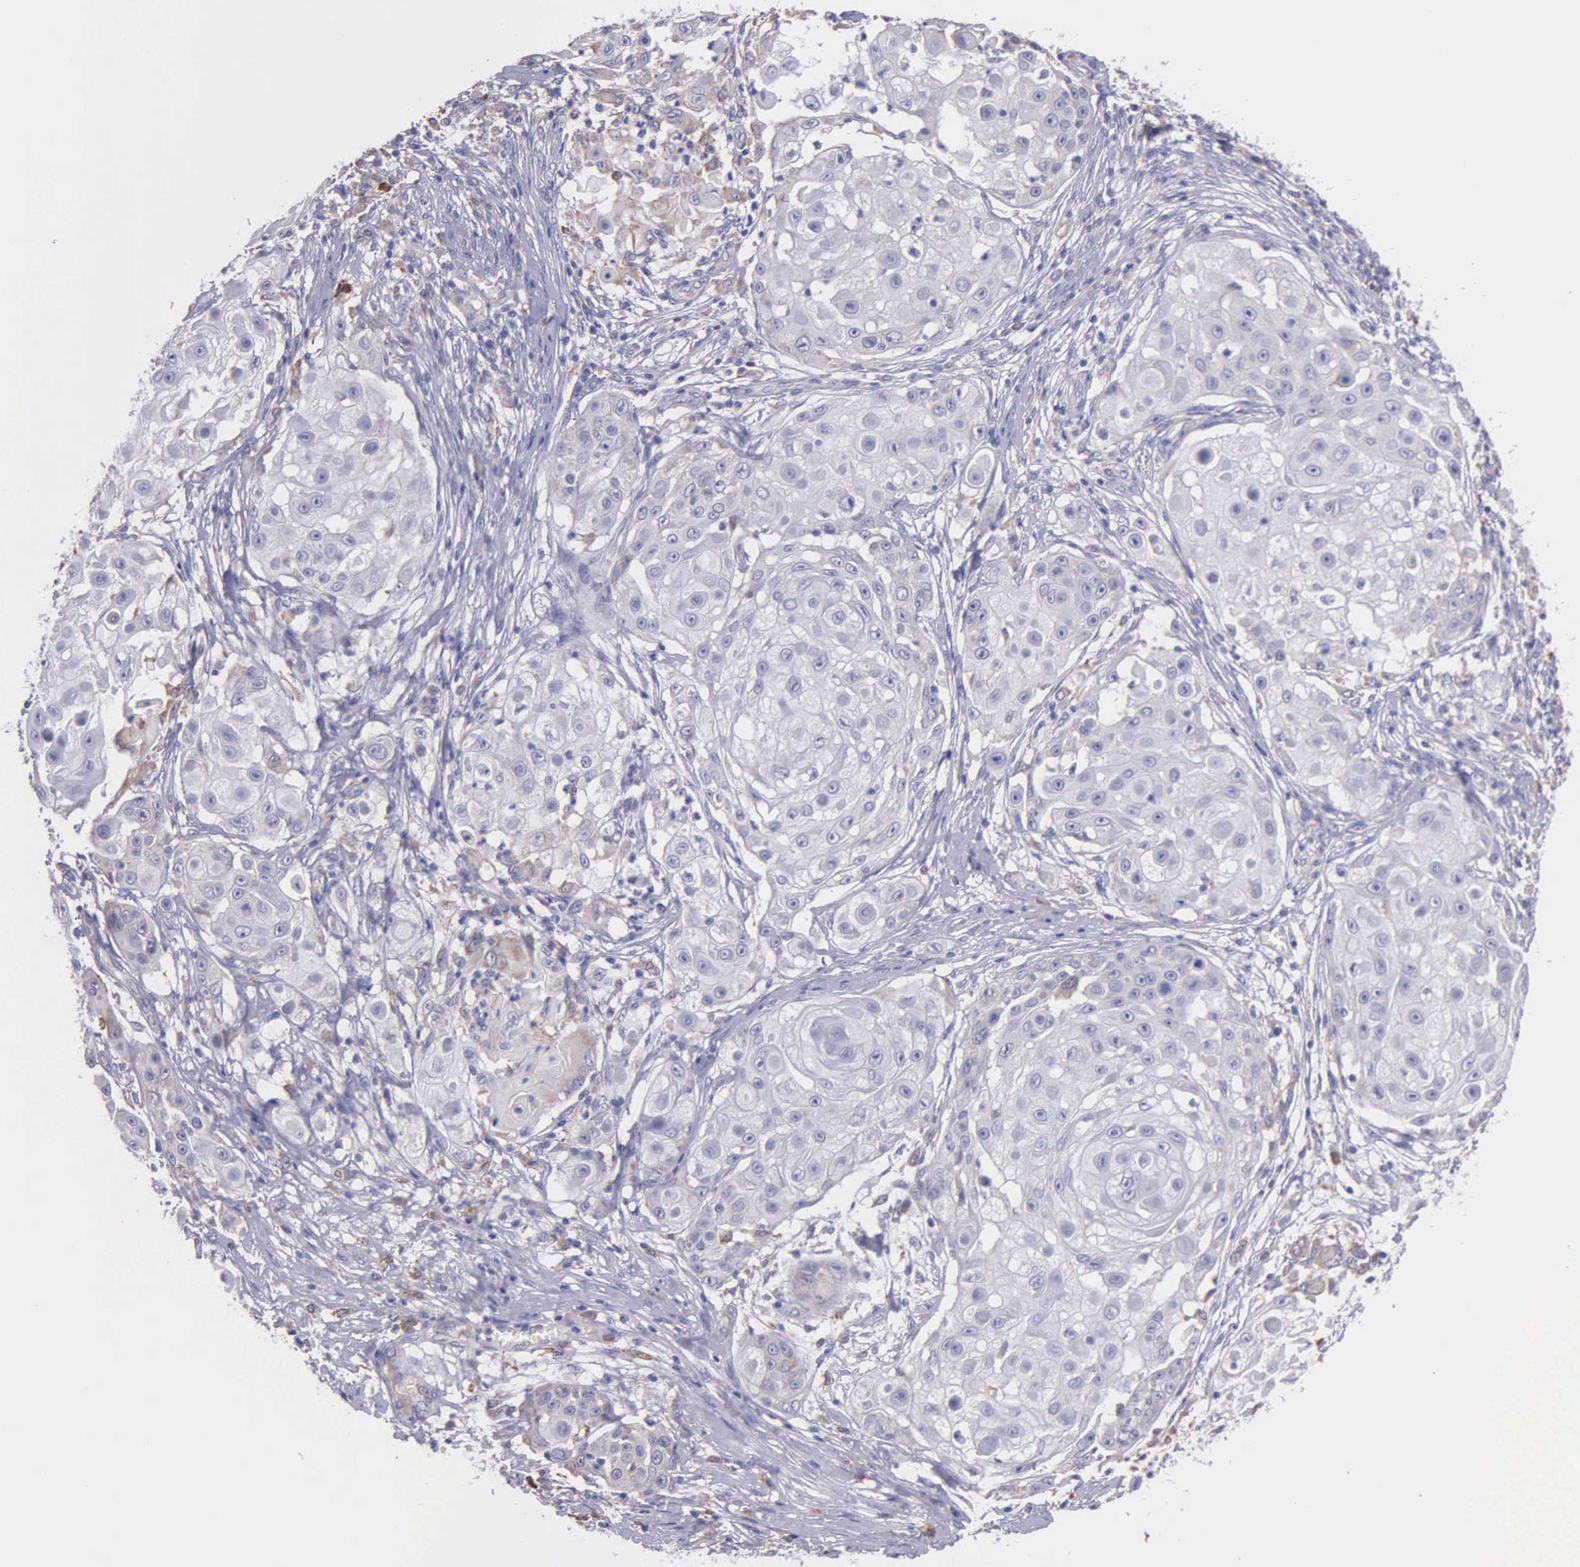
{"staining": {"intensity": "weak", "quantity": "<25%", "location": "cytoplasmic/membranous"}, "tissue": "skin cancer", "cell_type": "Tumor cells", "image_type": "cancer", "snomed": [{"axis": "morphology", "description": "Squamous cell carcinoma, NOS"}, {"axis": "topography", "description": "Skin"}], "caption": "Human skin squamous cell carcinoma stained for a protein using immunohistochemistry (IHC) displays no positivity in tumor cells.", "gene": "ZC3H12B", "patient": {"sex": "female", "age": 57}}